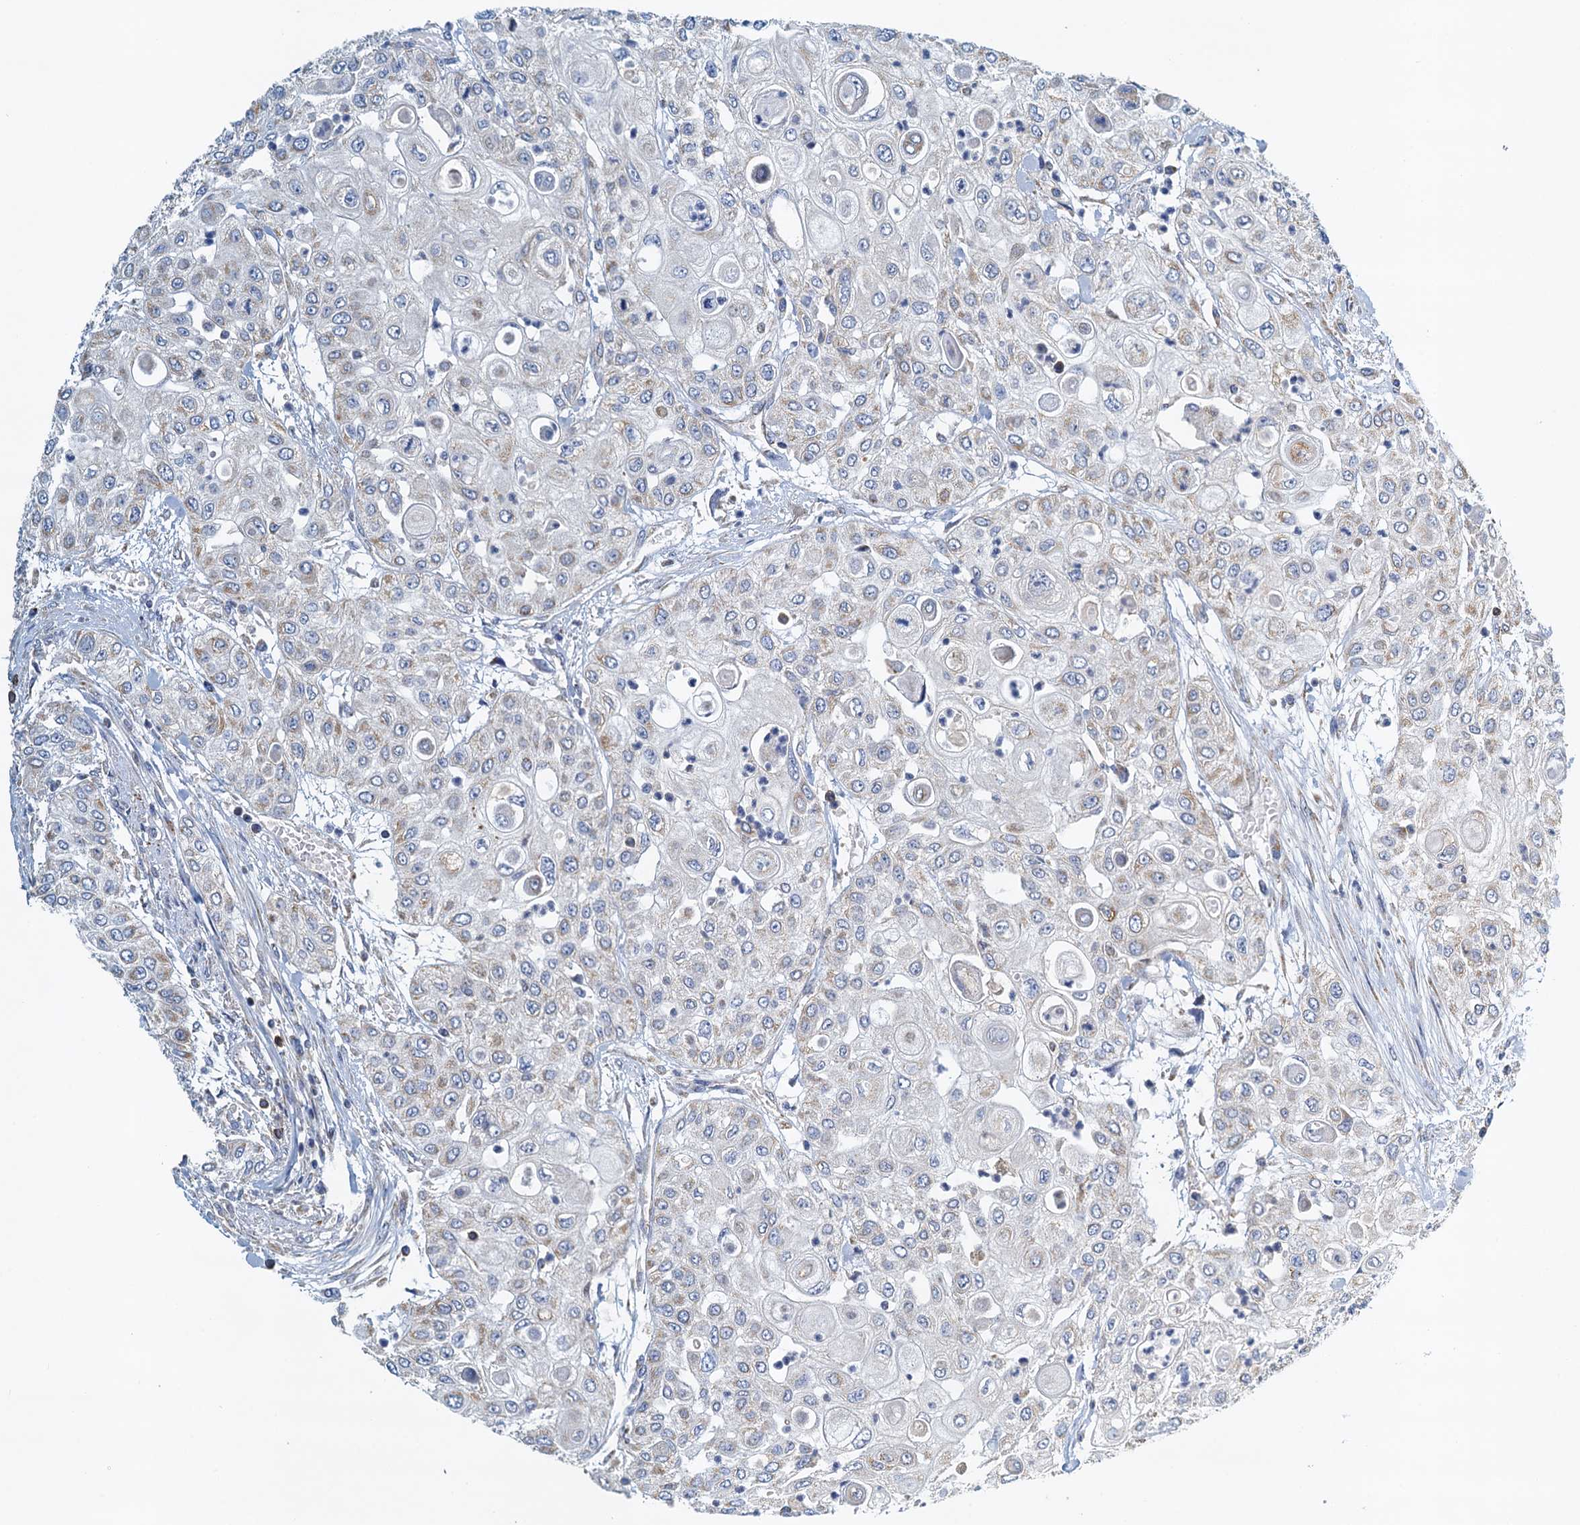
{"staining": {"intensity": "weak", "quantity": "<25%", "location": "cytoplasmic/membranous"}, "tissue": "urothelial cancer", "cell_type": "Tumor cells", "image_type": "cancer", "snomed": [{"axis": "morphology", "description": "Urothelial carcinoma, High grade"}, {"axis": "topography", "description": "Urinary bladder"}], "caption": "Tumor cells show no significant protein expression in urothelial cancer.", "gene": "POC1A", "patient": {"sex": "female", "age": 79}}